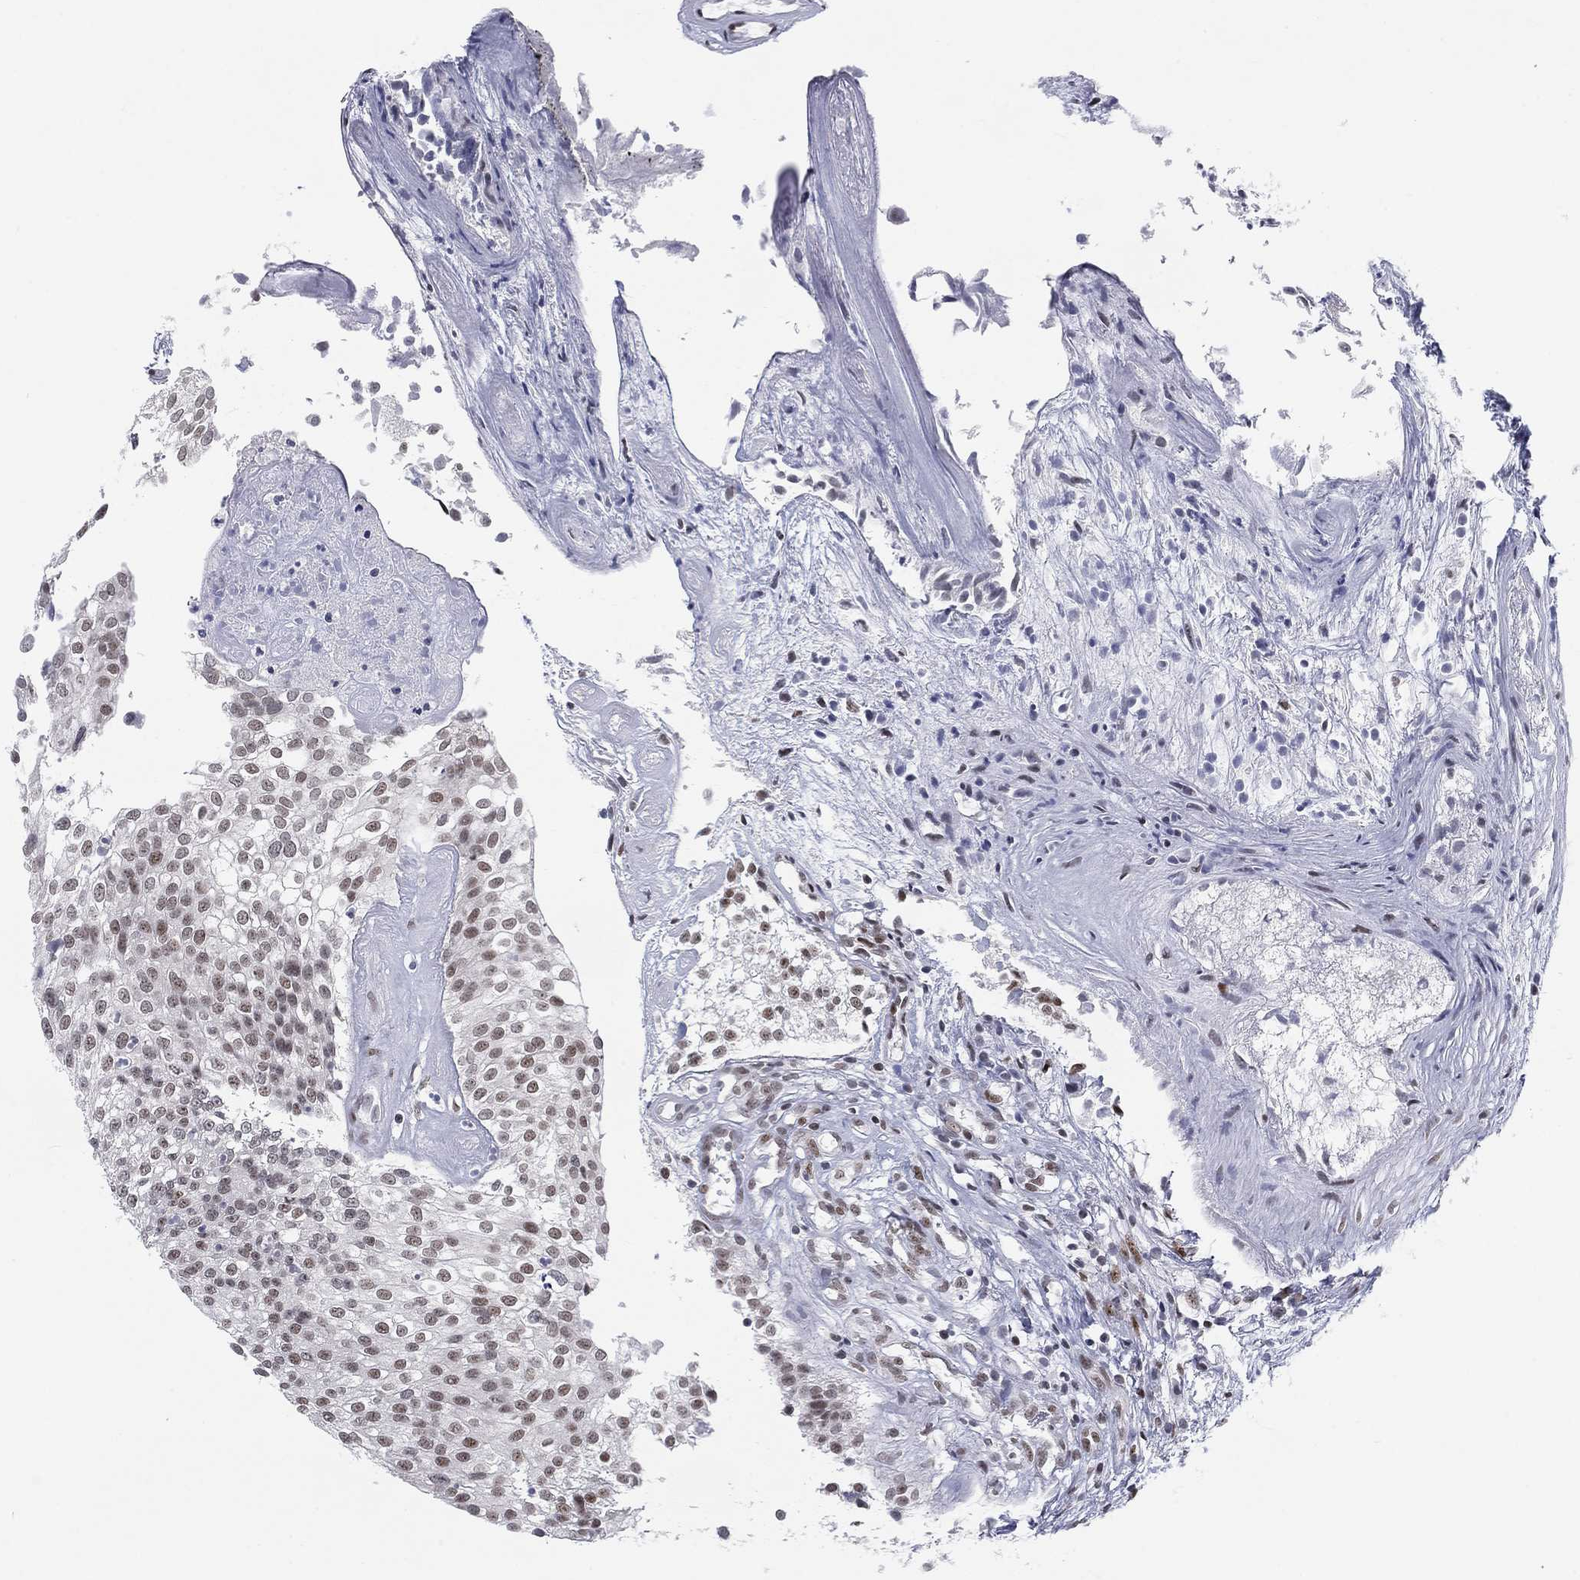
{"staining": {"intensity": "moderate", "quantity": "25%-75%", "location": "nuclear"}, "tissue": "urothelial cancer", "cell_type": "Tumor cells", "image_type": "cancer", "snomed": [{"axis": "morphology", "description": "Urothelial carcinoma, High grade"}, {"axis": "topography", "description": "Urinary bladder"}], "caption": "Protein staining by immunohistochemistry (IHC) displays moderate nuclear positivity in about 25%-75% of tumor cells in urothelial carcinoma (high-grade).", "gene": "FYTTD1", "patient": {"sex": "female", "age": 79}}